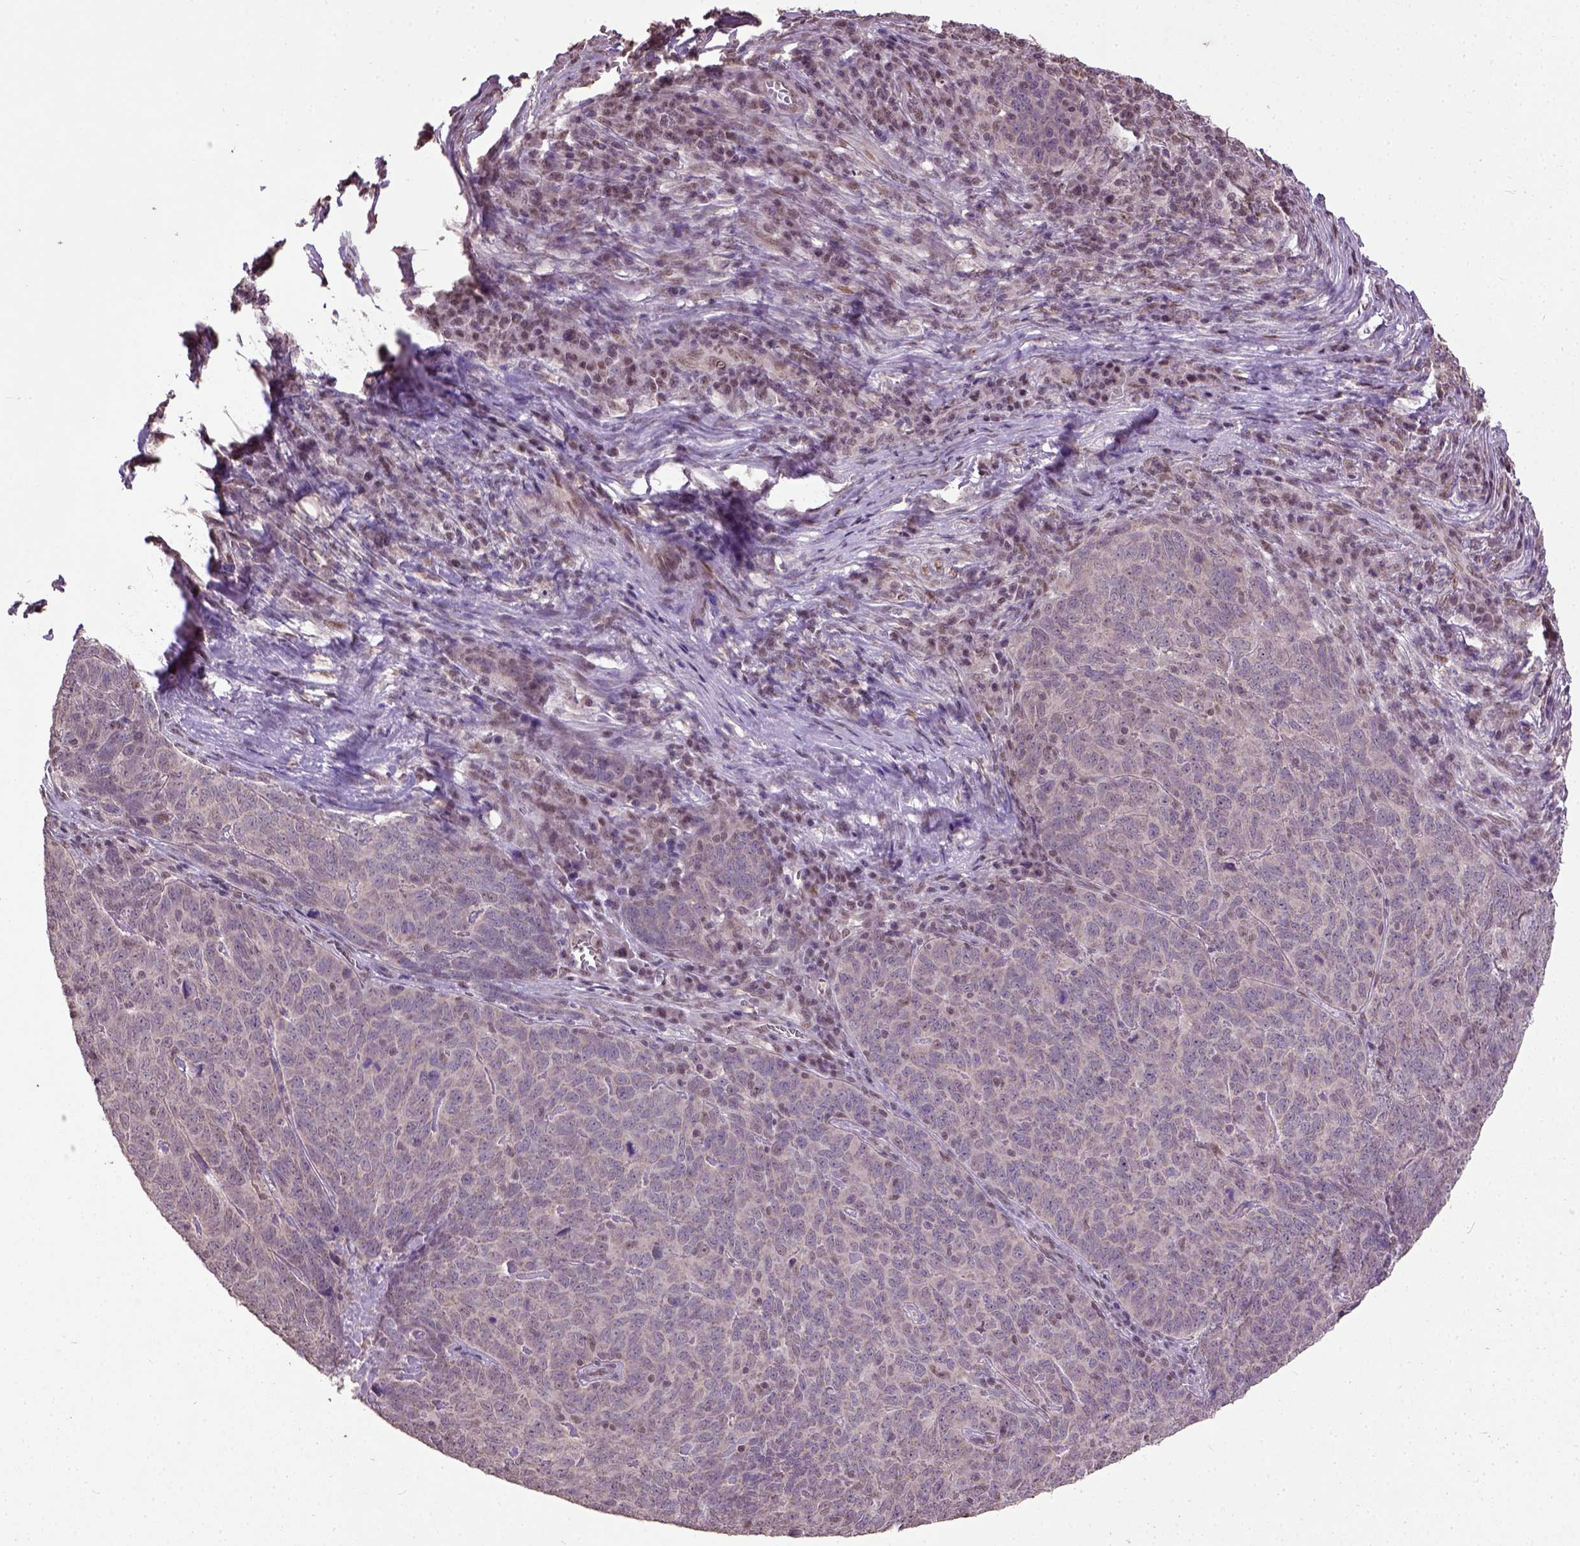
{"staining": {"intensity": "negative", "quantity": "none", "location": "none"}, "tissue": "skin cancer", "cell_type": "Tumor cells", "image_type": "cancer", "snomed": [{"axis": "morphology", "description": "Squamous cell carcinoma, NOS"}, {"axis": "topography", "description": "Skin"}, {"axis": "topography", "description": "Anal"}], "caption": "There is no significant positivity in tumor cells of squamous cell carcinoma (skin). The staining was performed using DAB (3,3'-diaminobenzidine) to visualize the protein expression in brown, while the nuclei were stained in blue with hematoxylin (Magnification: 20x).", "gene": "UBA3", "patient": {"sex": "female", "age": 51}}